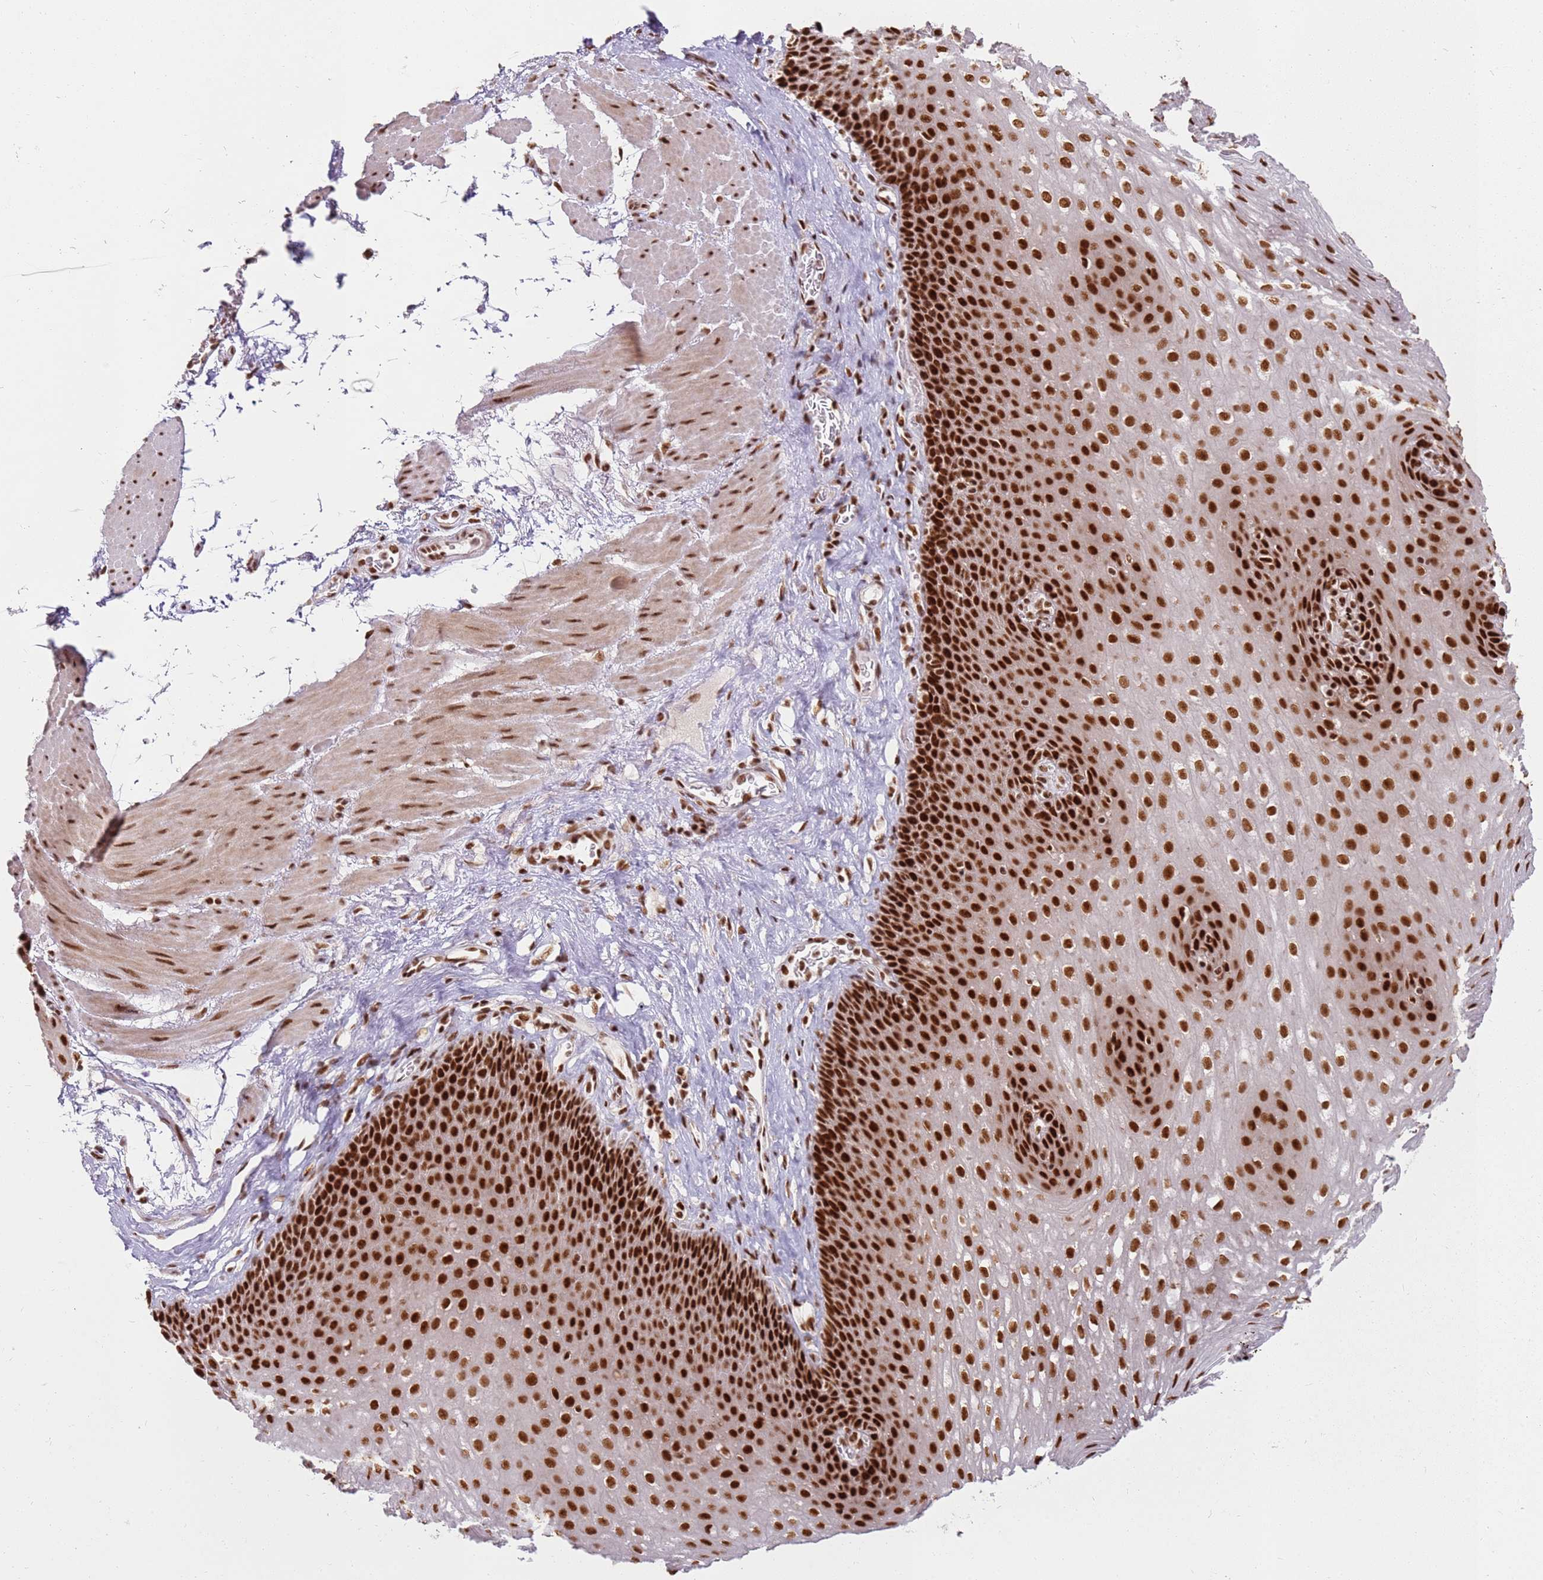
{"staining": {"intensity": "strong", "quantity": ">75%", "location": "nuclear"}, "tissue": "esophagus", "cell_type": "Squamous epithelial cells", "image_type": "normal", "snomed": [{"axis": "morphology", "description": "Normal tissue, NOS"}, {"axis": "topography", "description": "Esophagus"}], "caption": "Immunohistochemistry staining of normal esophagus, which shows high levels of strong nuclear staining in approximately >75% of squamous epithelial cells indicating strong nuclear protein positivity. The staining was performed using DAB (3,3'-diaminobenzidine) (brown) for protein detection and nuclei were counterstained in hematoxylin (blue).", "gene": "TENT4A", "patient": {"sex": "female", "age": 66}}